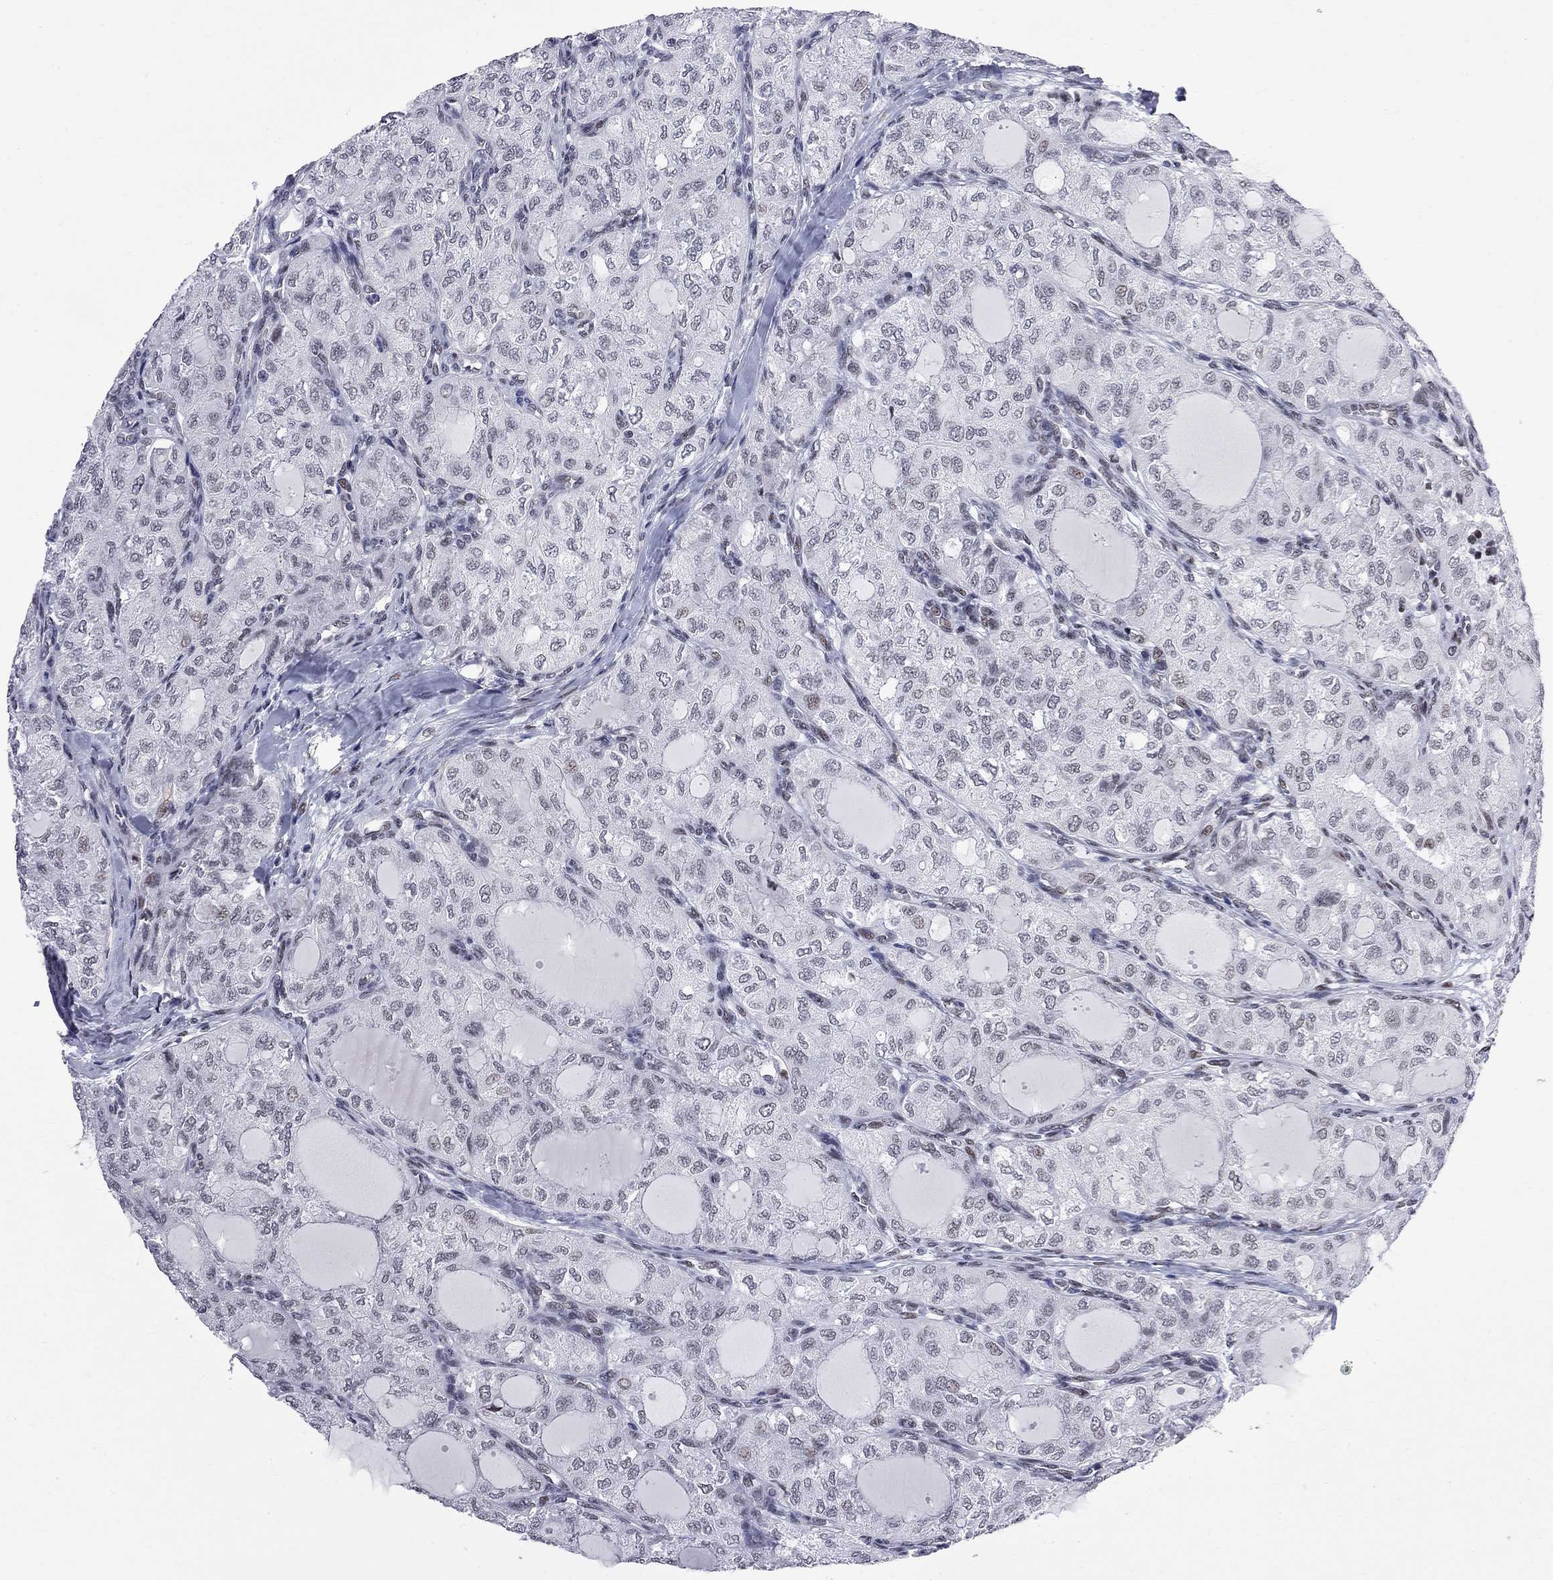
{"staining": {"intensity": "weak", "quantity": "<25%", "location": "nuclear"}, "tissue": "thyroid cancer", "cell_type": "Tumor cells", "image_type": "cancer", "snomed": [{"axis": "morphology", "description": "Follicular adenoma carcinoma, NOS"}, {"axis": "topography", "description": "Thyroid gland"}], "caption": "High power microscopy image of an immunohistochemistry micrograph of follicular adenoma carcinoma (thyroid), revealing no significant positivity in tumor cells.", "gene": "ZBTB47", "patient": {"sex": "male", "age": 75}}